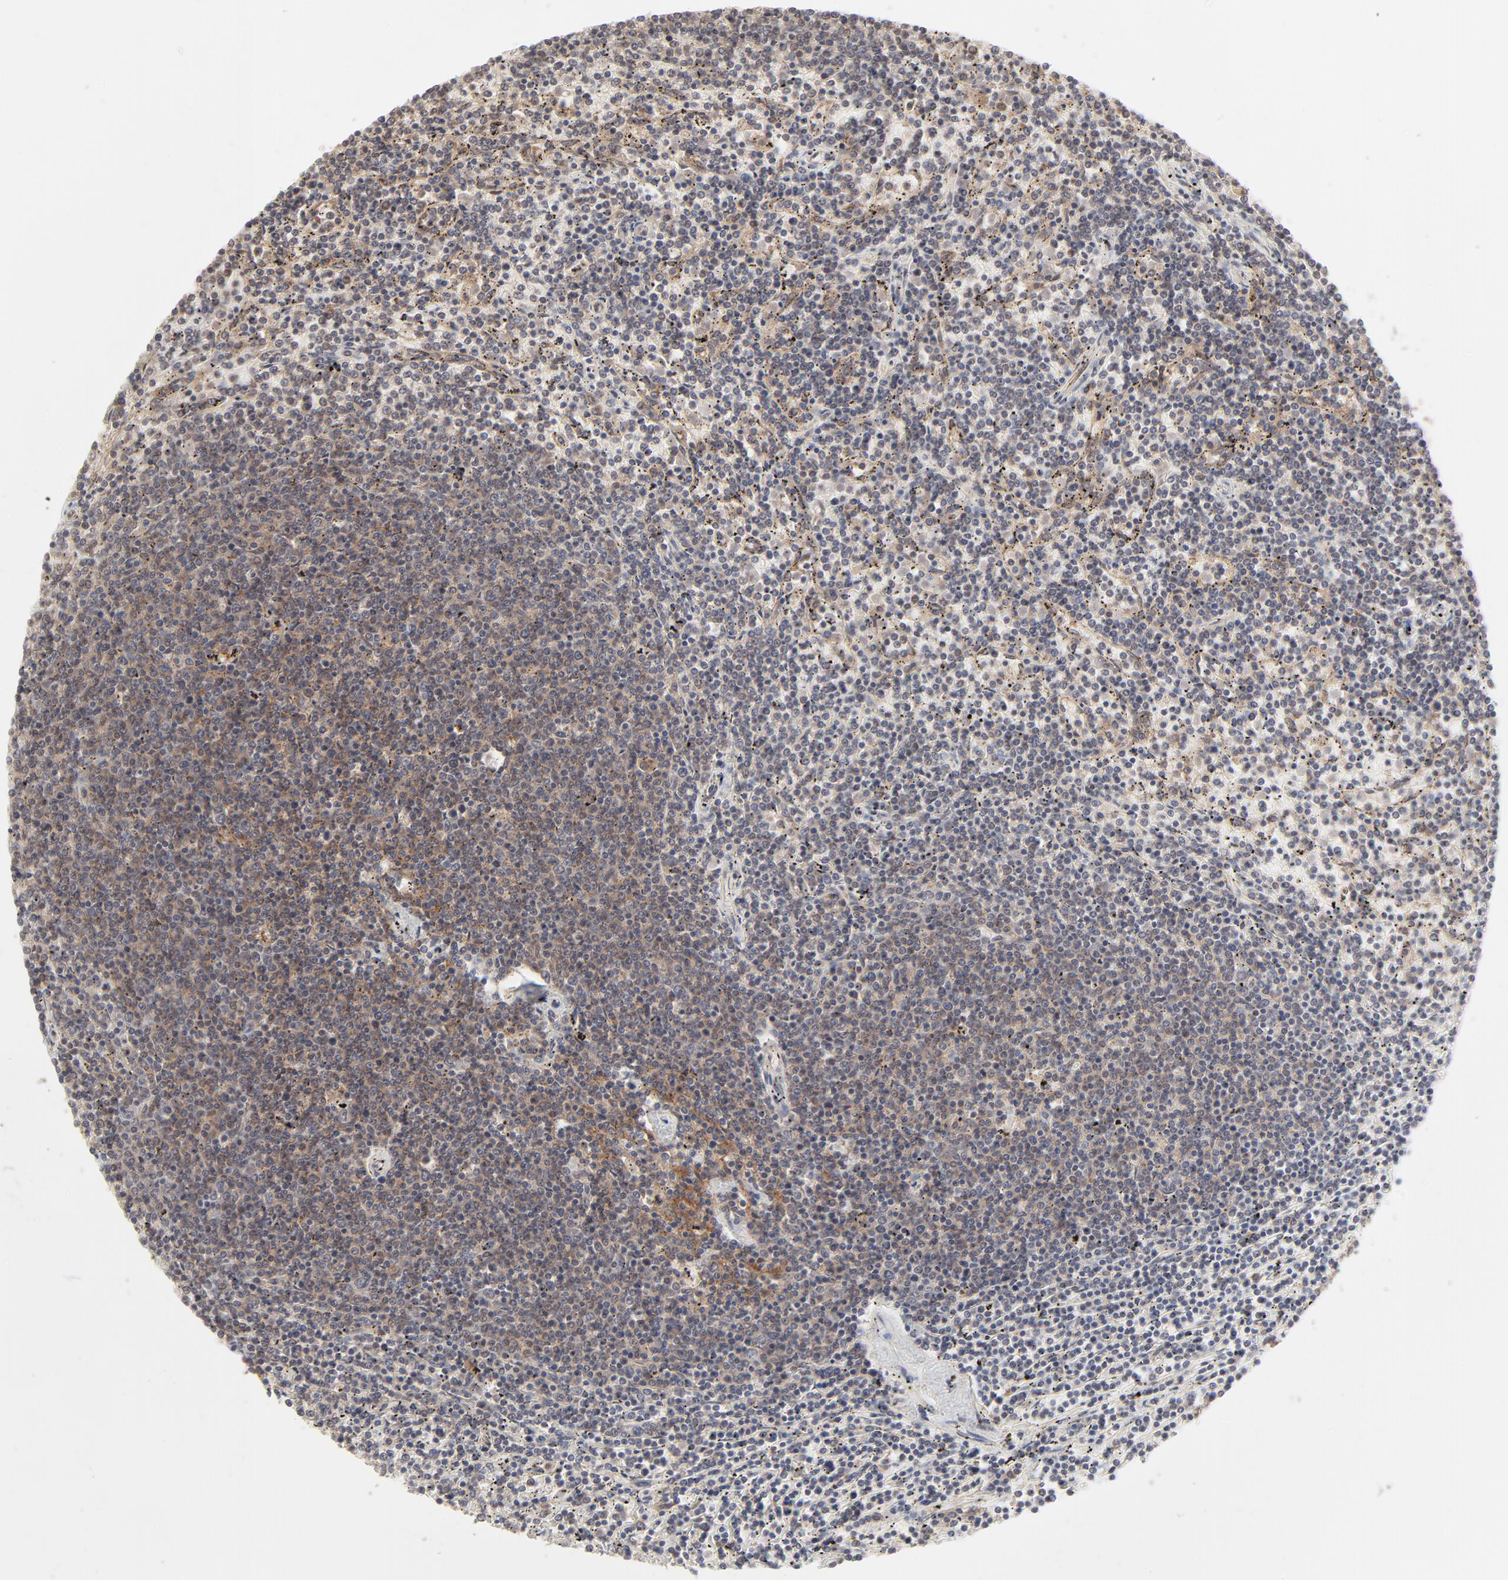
{"staining": {"intensity": "moderate", "quantity": "25%-75%", "location": "cytoplasmic/membranous"}, "tissue": "lymphoma", "cell_type": "Tumor cells", "image_type": "cancer", "snomed": [{"axis": "morphology", "description": "Malignant lymphoma, non-Hodgkin's type, Low grade"}, {"axis": "topography", "description": "Spleen"}], "caption": "This image exhibits malignant lymphoma, non-Hodgkin's type (low-grade) stained with immunohistochemistry to label a protein in brown. The cytoplasmic/membranous of tumor cells show moderate positivity for the protein. Nuclei are counter-stained blue.", "gene": "RAB5C", "patient": {"sex": "female", "age": 50}}